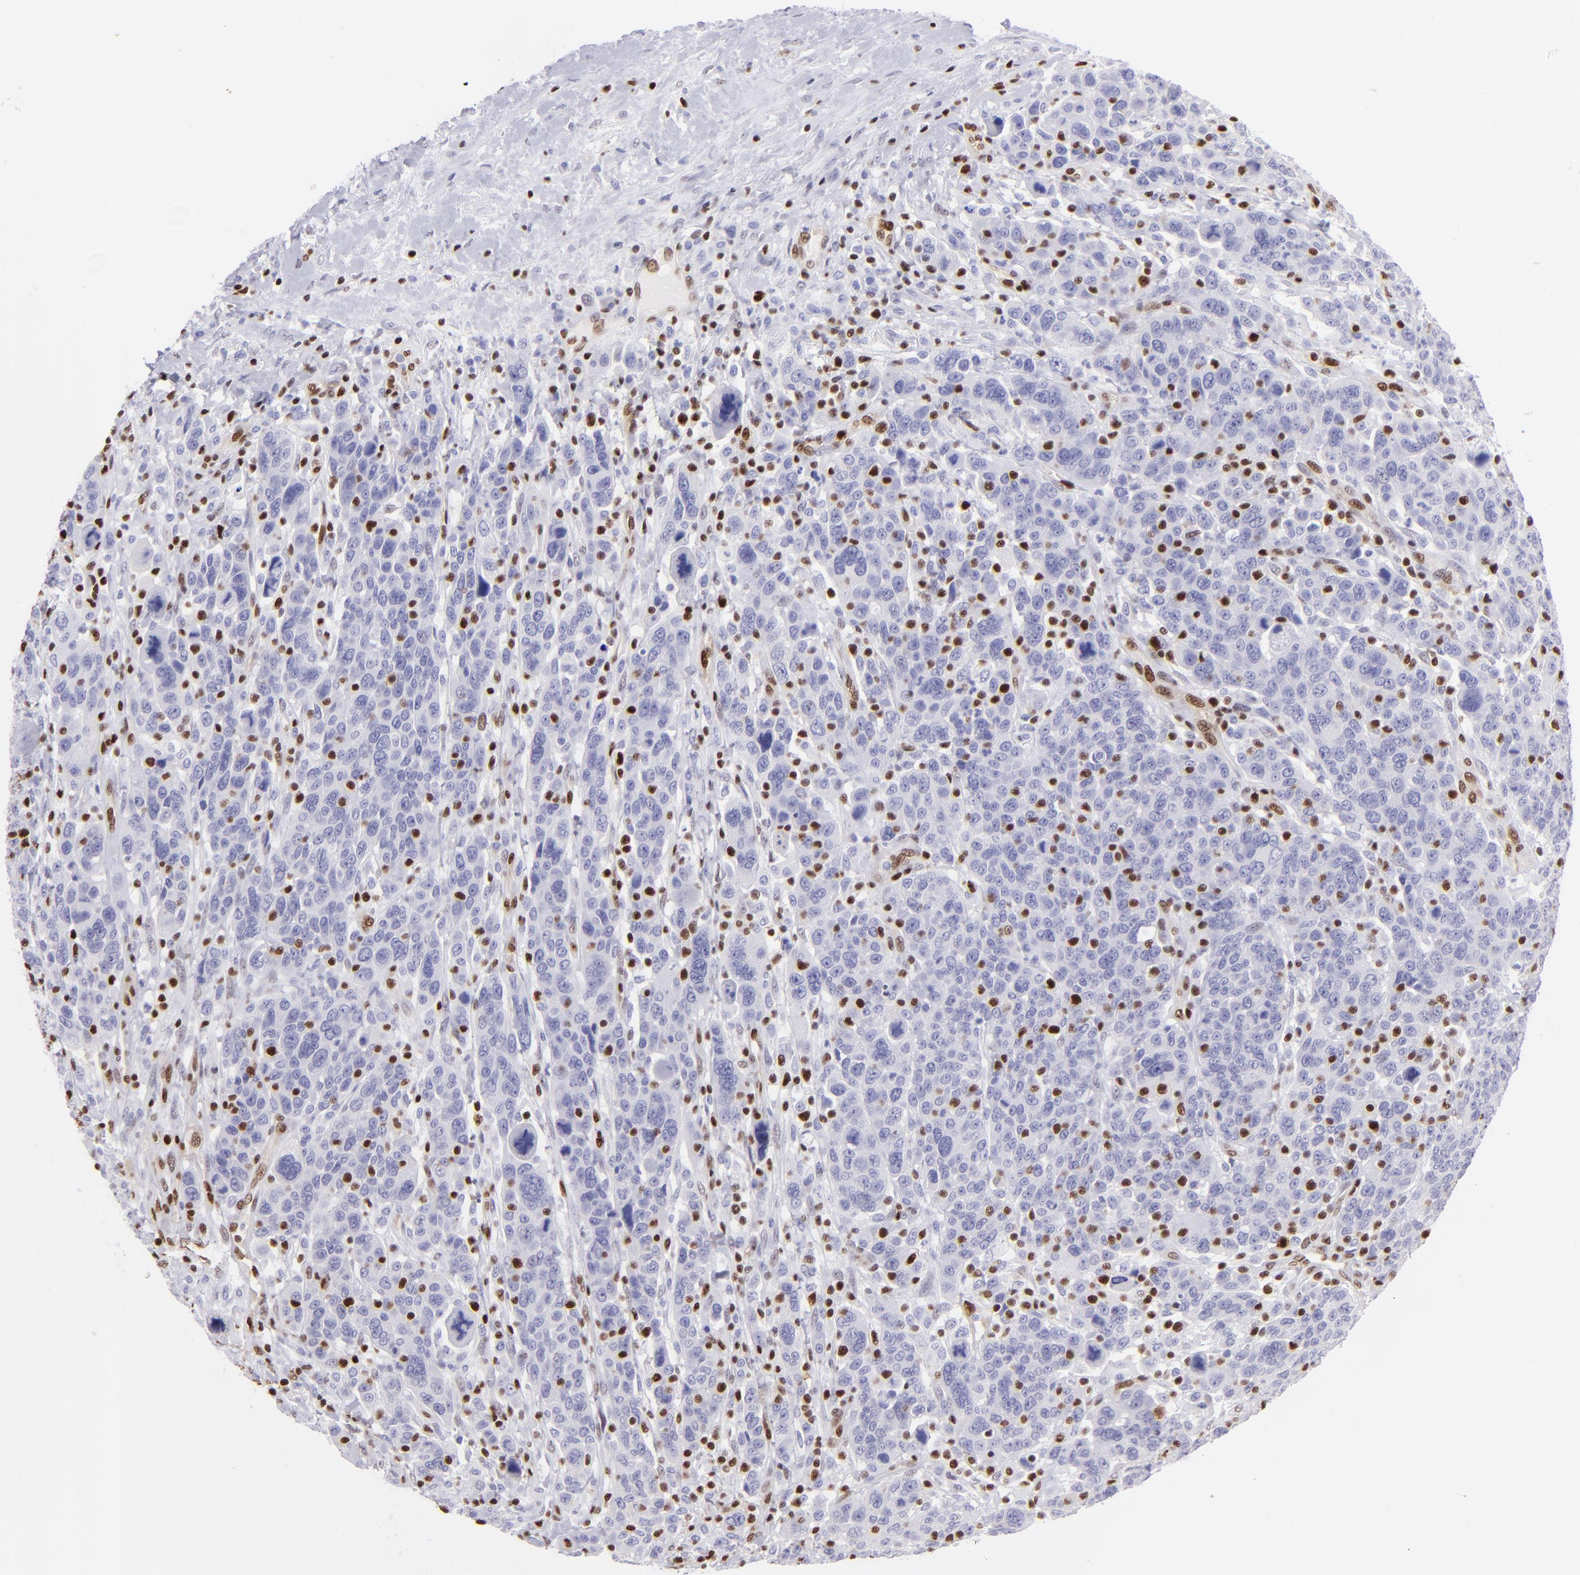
{"staining": {"intensity": "negative", "quantity": "none", "location": "none"}, "tissue": "breast cancer", "cell_type": "Tumor cells", "image_type": "cancer", "snomed": [{"axis": "morphology", "description": "Duct carcinoma"}, {"axis": "topography", "description": "Breast"}], "caption": "Immunohistochemistry of human breast cancer (invasive ductal carcinoma) exhibits no positivity in tumor cells. (Brightfield microscopy of DAB immunohistochemistry at high magnification).", "gene": "ETS1", "patient": {"sex": "female", "age": 37}}